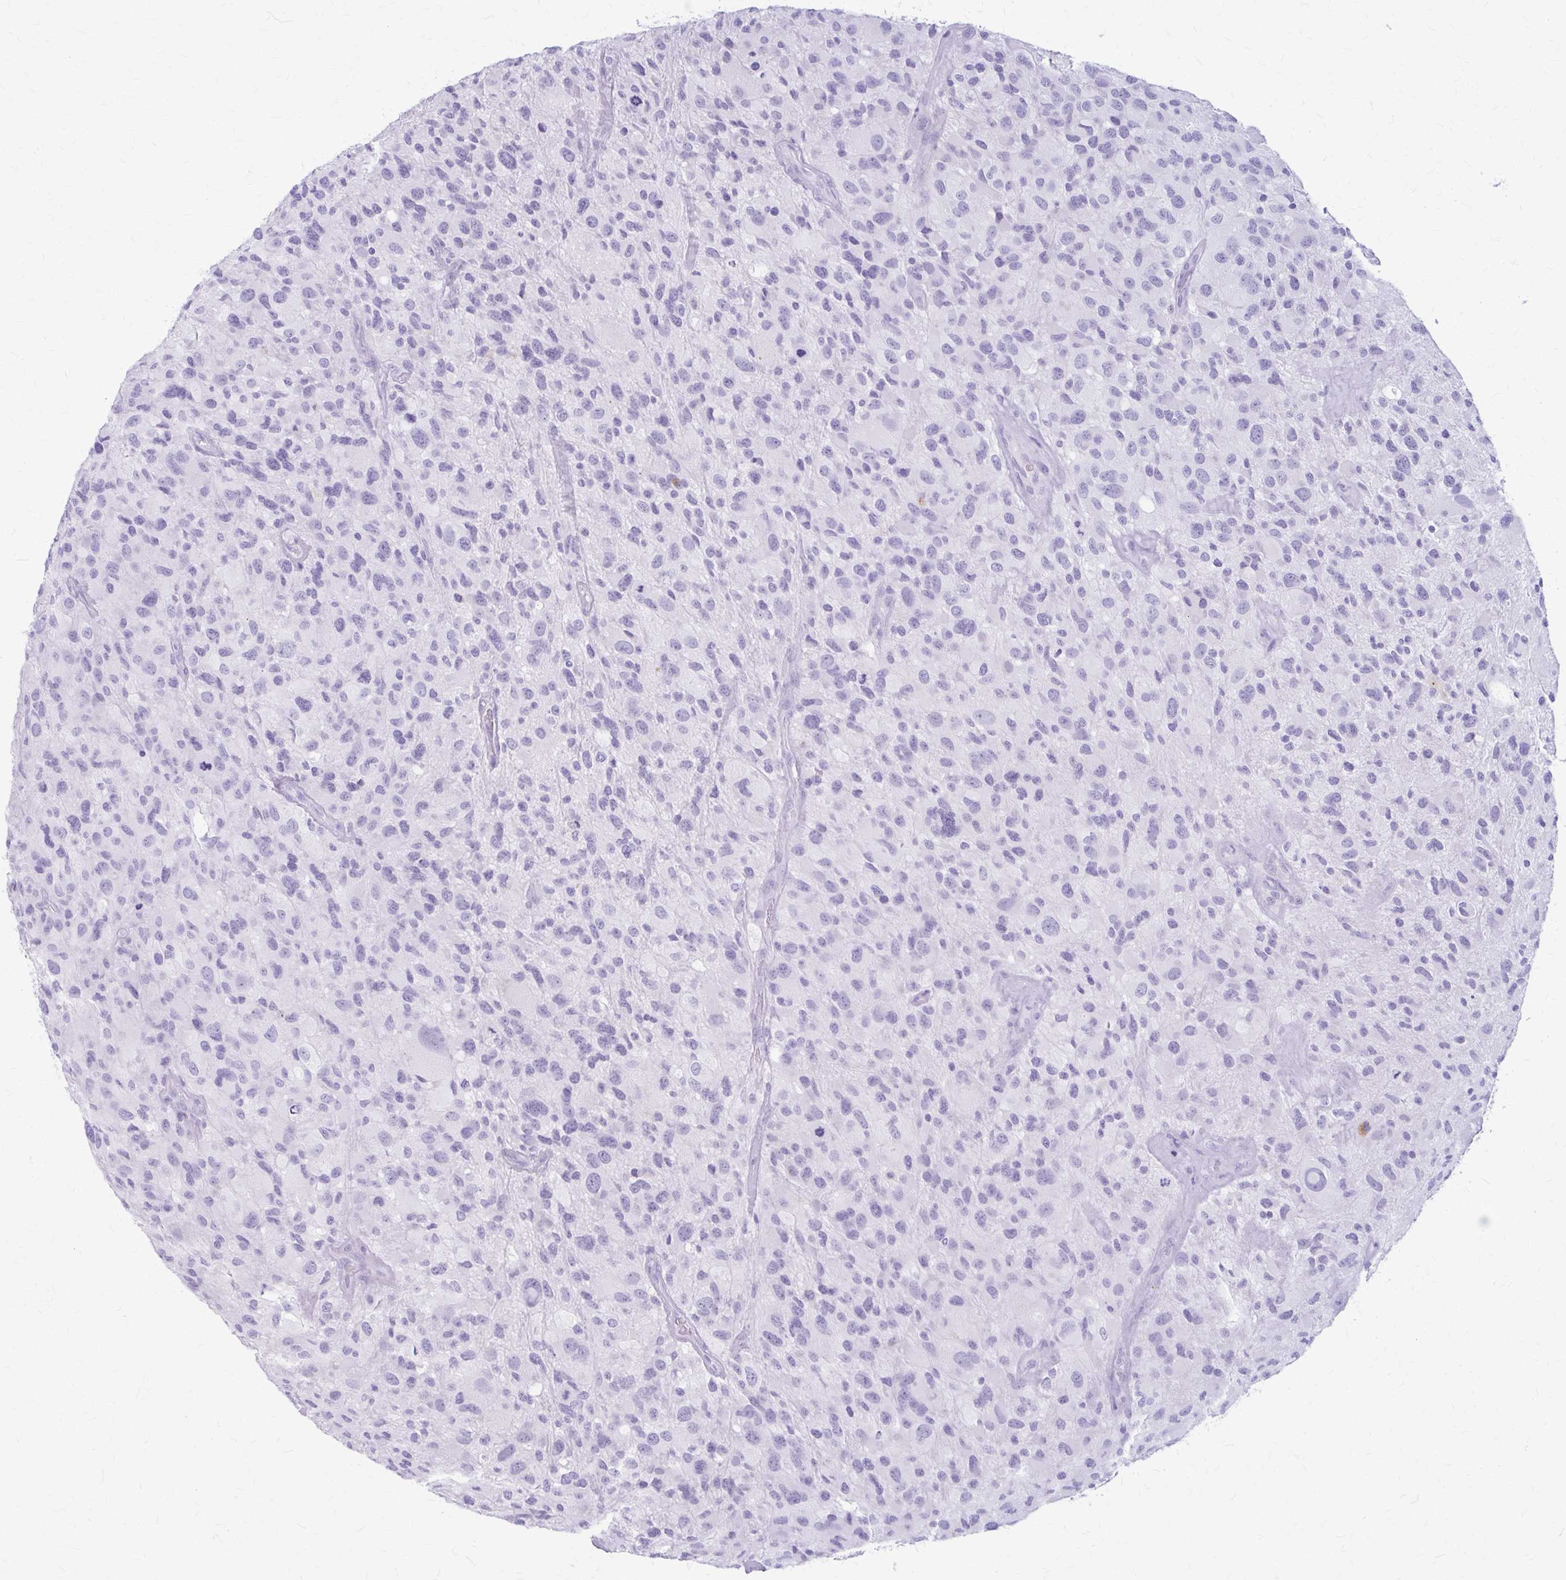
{"staining": {"intensity": "negative", "quantity": "none", "location": "none"}, "tissue": "glioma", "cell_type": "Tumor cells", "image_type": "cancer", "snomed": [{"axis": "morphology", "description": "Glioma, malignant, High grade"}, {"axis": "topography", "description": "Brain"}], "caption": "The immunohistochemistry photomicrograph has no significant staining in tumor cells of malignant glioma (high-grade) tissue.", "gene": "KLHDC7A", "patient": {"sex": "female", "age": 67}}